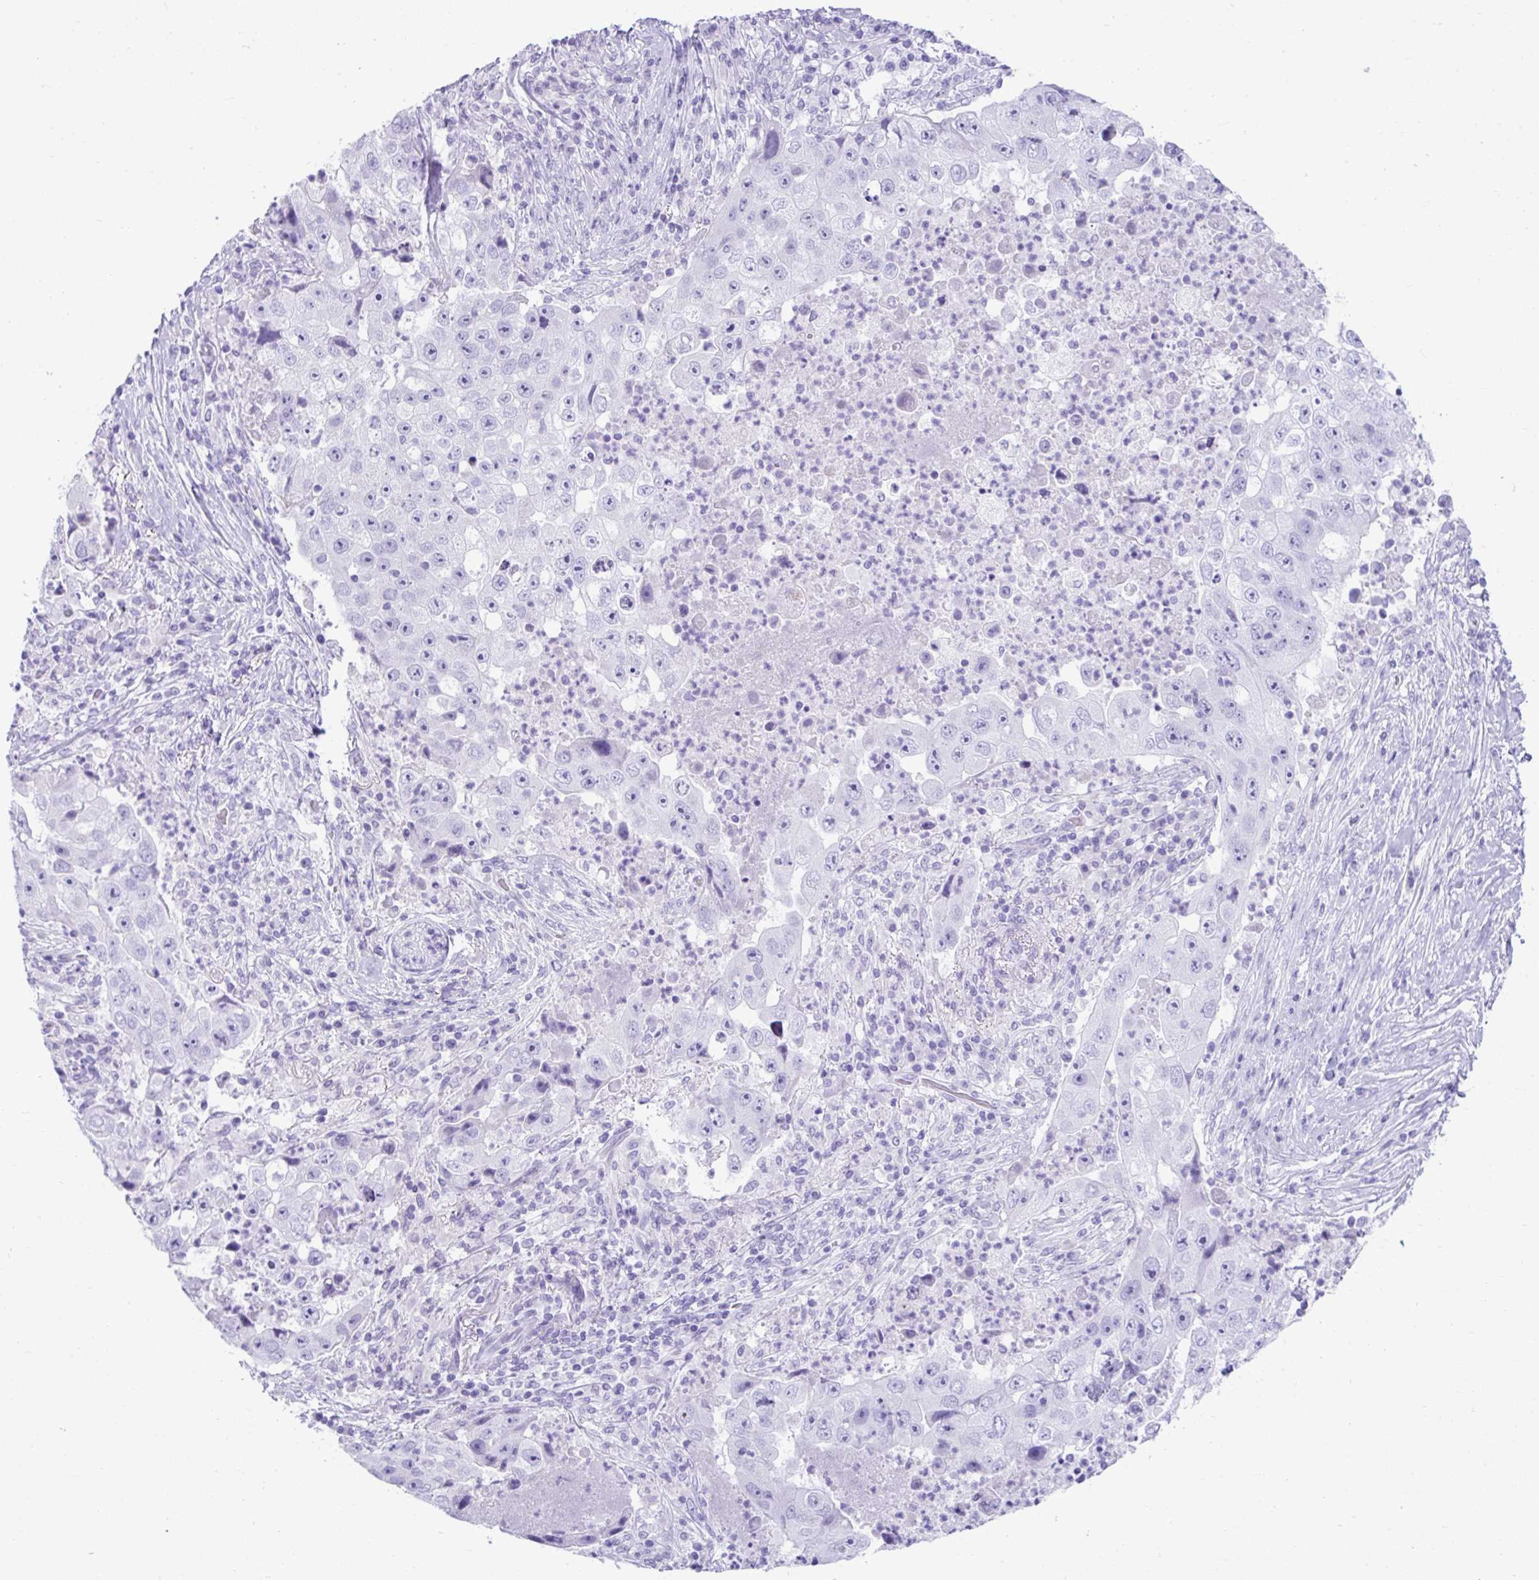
{"staining": {"intensity": "negative", "quantity": "none", "location": "none"}, "tissue": "lung cancer", "cell_type": "Tumor cells", "image_type": "cancer", "snomed": [{"axis": "morphology", "description": "Squamous cell carcinoma, NOS"}, {"axis": "topography", "description": "Lung"}], "caption": "IHC of lung squamous cell carcinoma exhibits no expression in tumor cells.", "gene": "PSCA", "patient": {"sex": "male", "age": 64}}